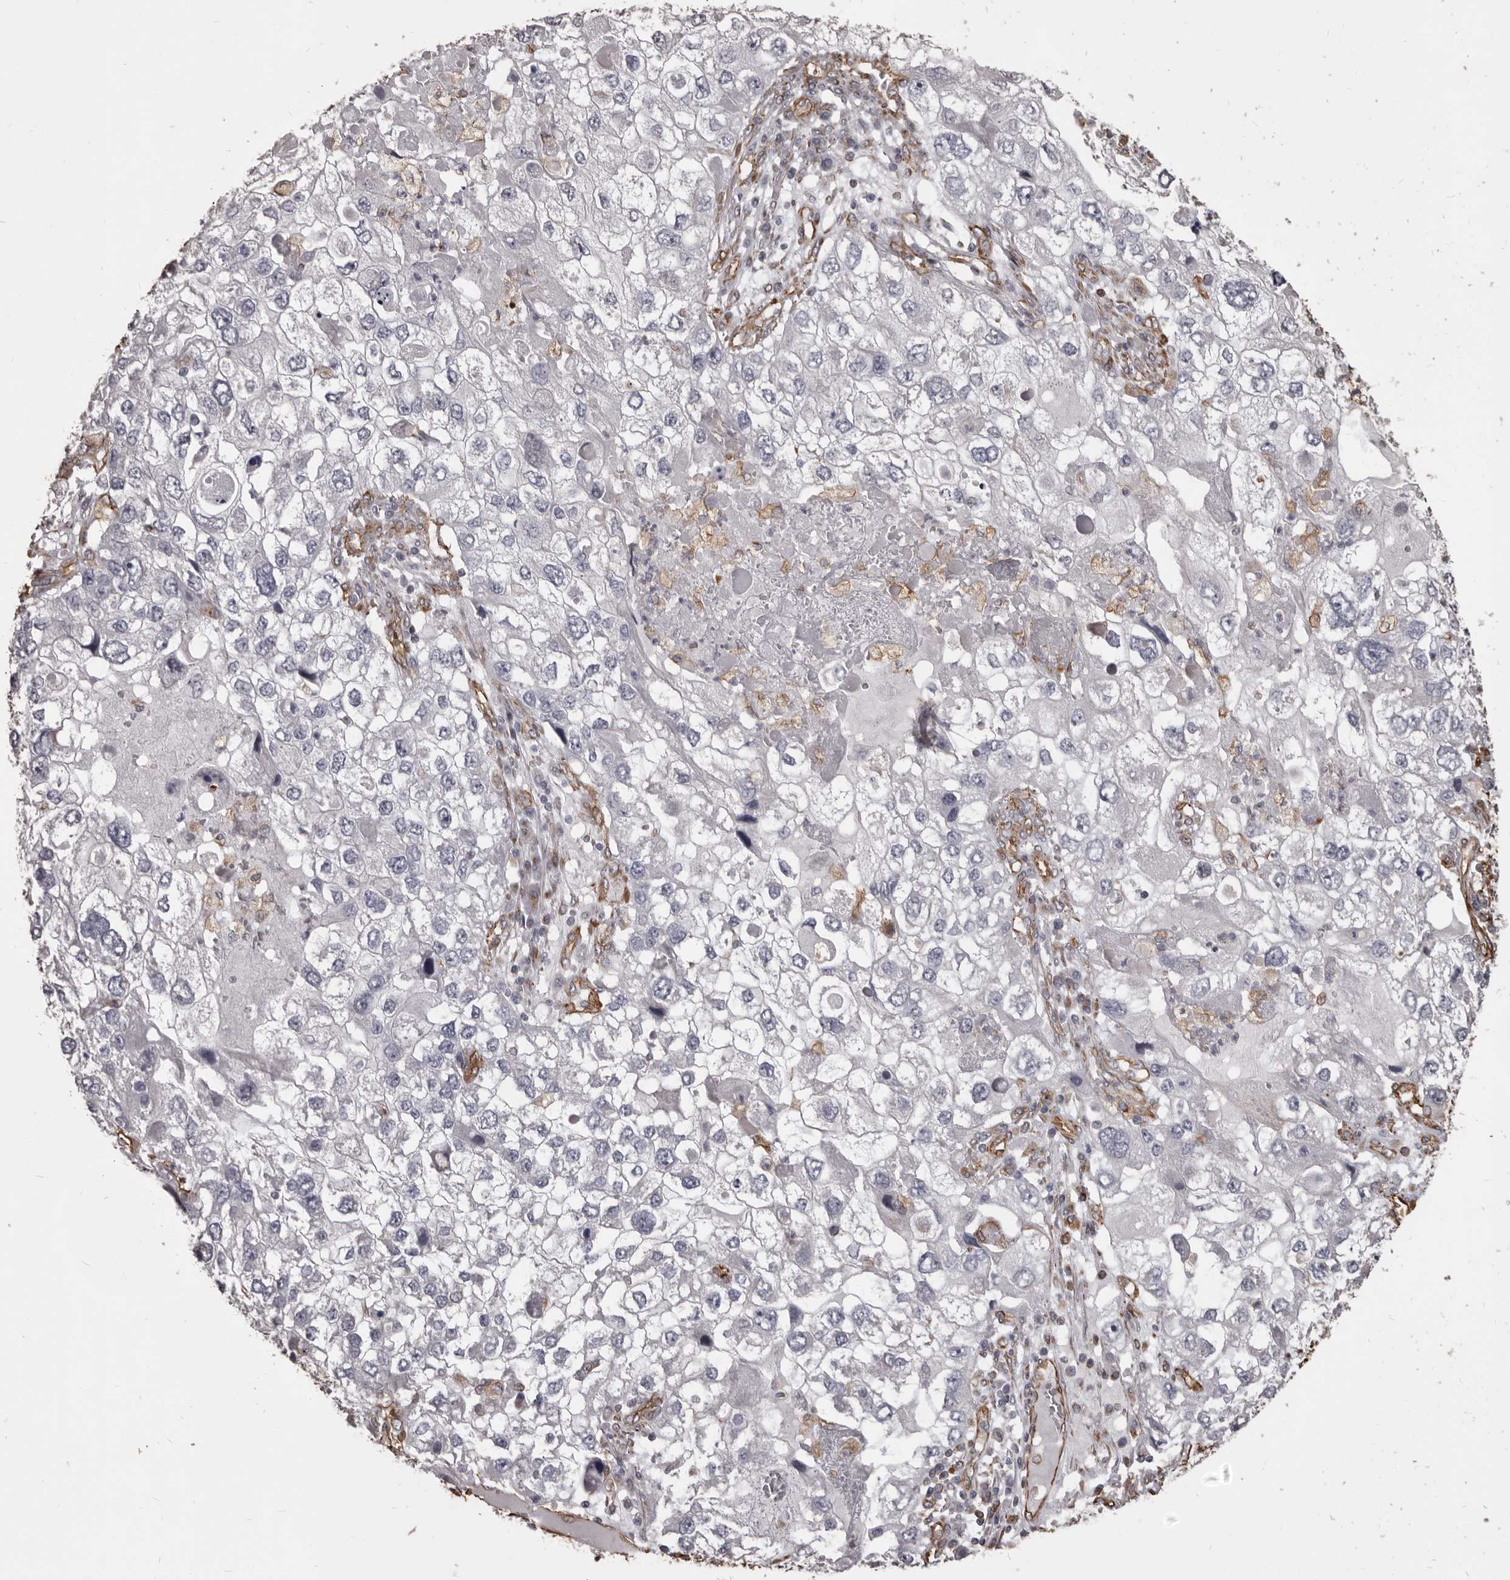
{"staining": {"intensity": "negative", "quantity": "none", "location": "none"}, "tissue": "endometrial cancer", "cell_type": "Tumor cells", "image_type": "cancer", "snomed": [{"axis": "morphology", "description": "Adenocarcinoma, NOS"}, {"axis": "topography", "description": "Endometrium"}], "caption": "Immunohistochemistry (IHC) photomicrograph of human adenocarcinoma (endometrial) stained for a protein (brown), which displays no positivity in tumor cells.", "gene": "MTURN", "patient": {"sex": "female", "age": 49}}